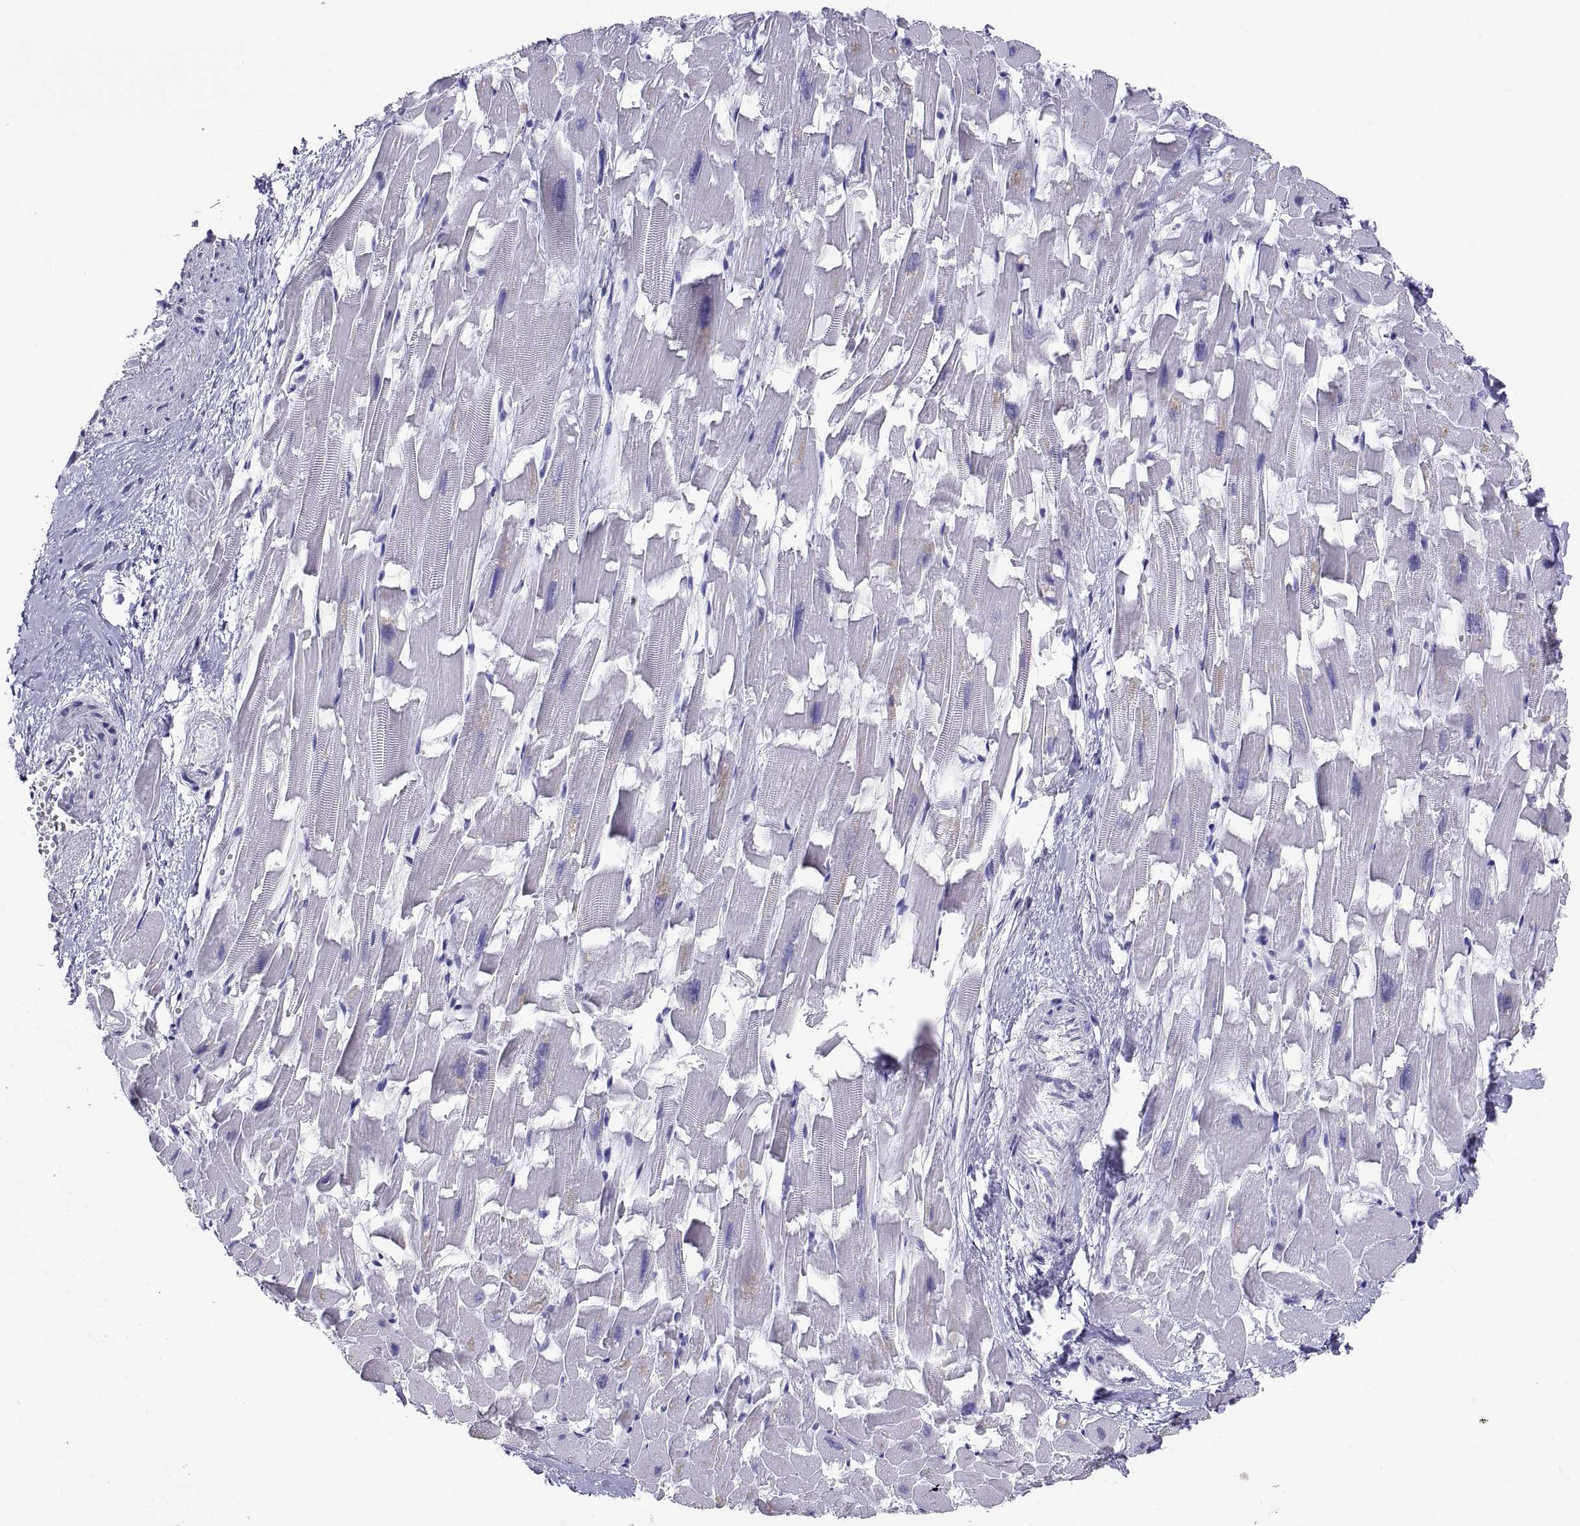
{"staining": {"intensity": "negative", "quantity": "none", "location": "none"}, "tissue": "heart muscle", "cell_type": "Cardiomyocytes", "image_type": "normal", "snomed": [{"axis": "morphology", "description": "Normal tissue, NOS"}, {"axis": "topography", "description": "Heart"}], "caption": "Micrograph shows no protein positivity in cardiomyocytes of unremarkable heart muscle. Nuclei are stained in blue.", "gene": "QRICH2", "patient": {"sex": "female", "age": 64}}